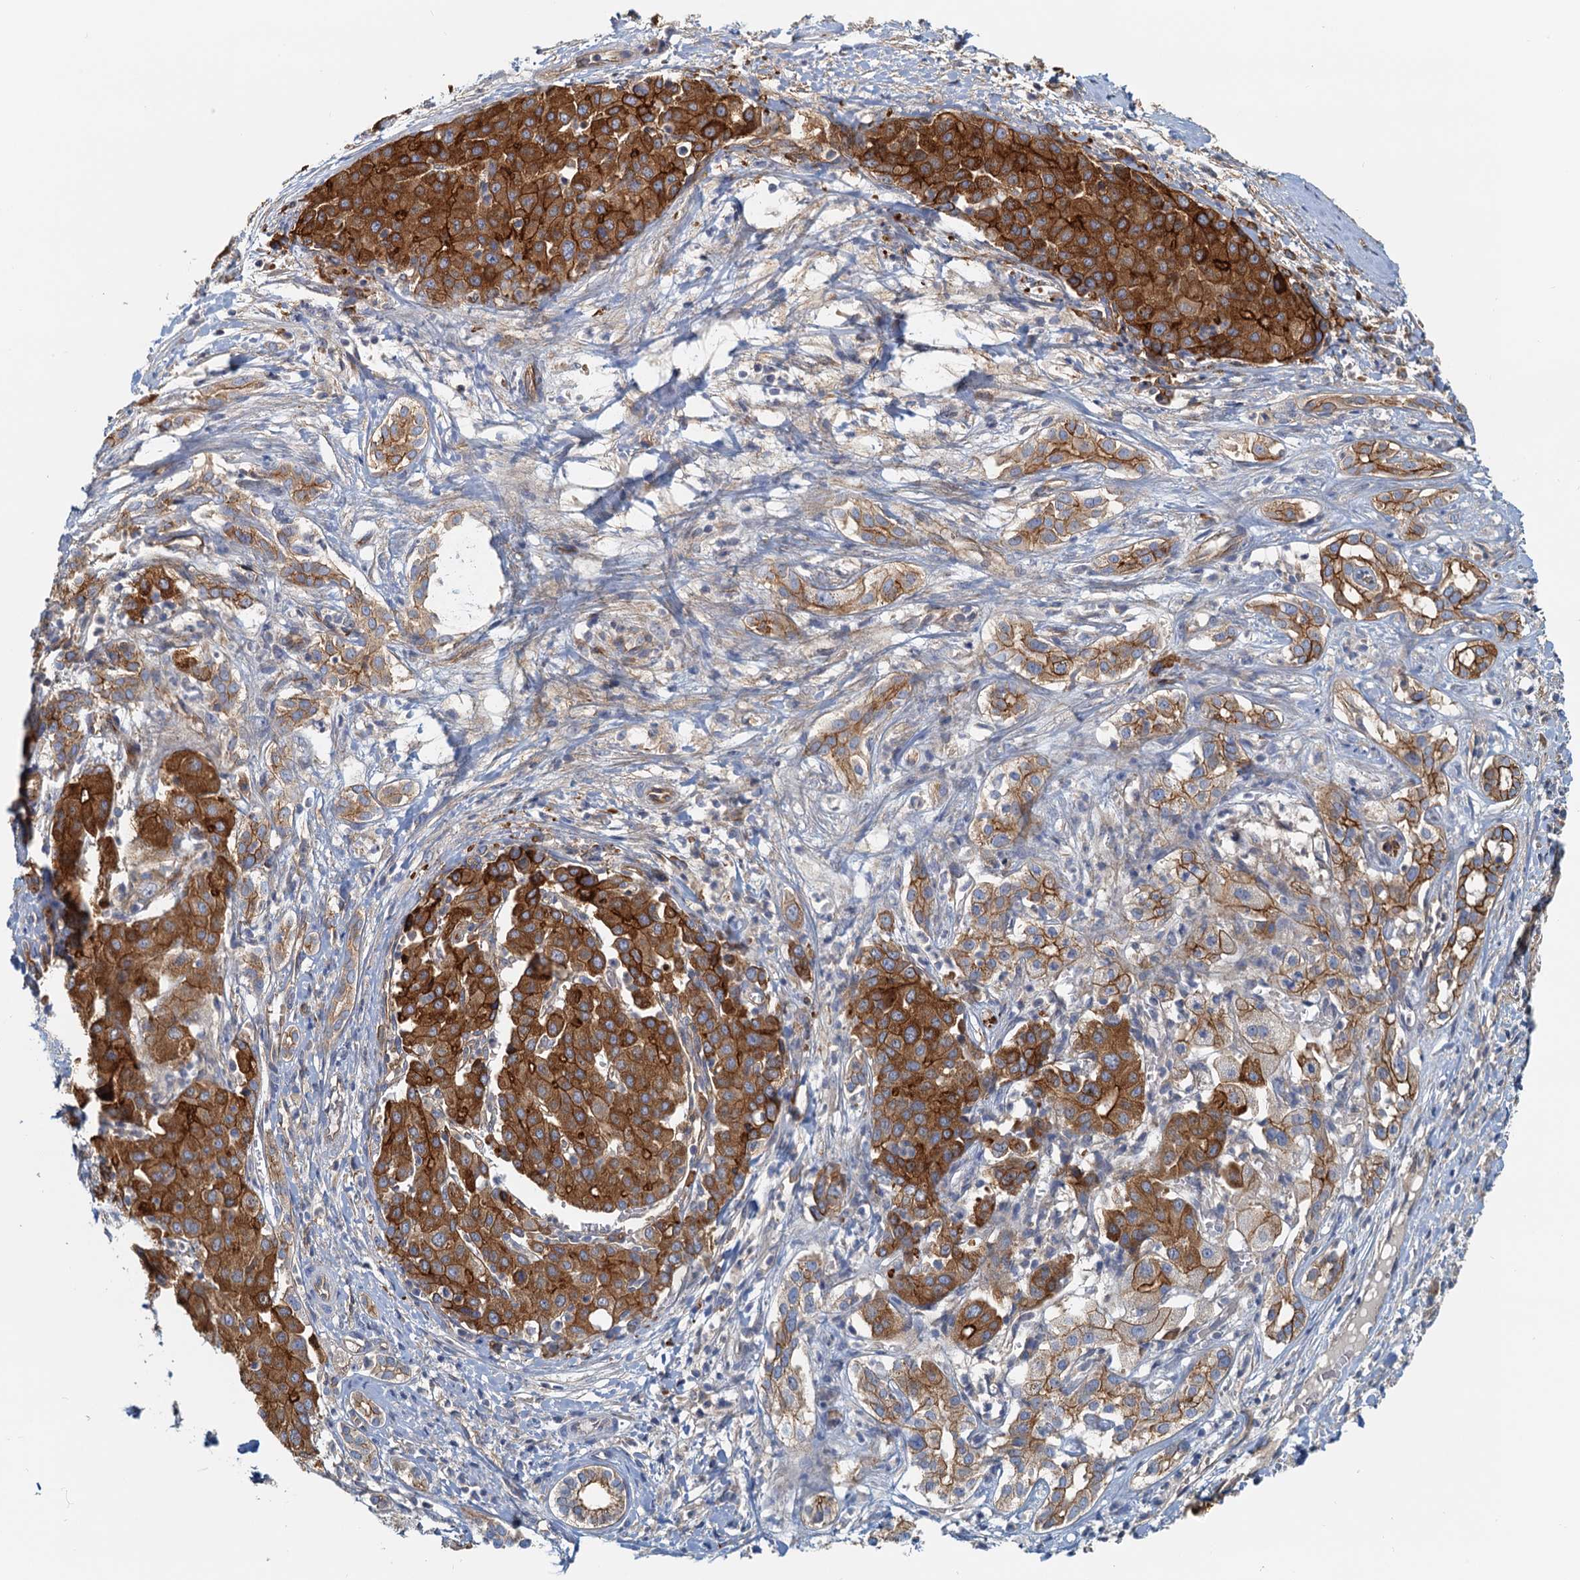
{"staining": {"intensity": "strong", "quantity": ">75%", "location": "cytoplasmic/membranous"}, "tissue": "liver cancer", "cell_type": "Tumor cells", "image_type": "cancer", "snomed": [{"axis": "morphology", "description": "Carcinoma, Hepatocellular, NOS"}, {"axis": "topography", "description": "Liver"}], "caption": "Approximately >75% of tumor cells in human liver hepatocellular carcinoma display strong cytoplasmic/membranous protein staining as visualized by brown immunohistochemical staining.", "gene": "NIPAL3", "patient": {"sex": "male", "age": 65}}